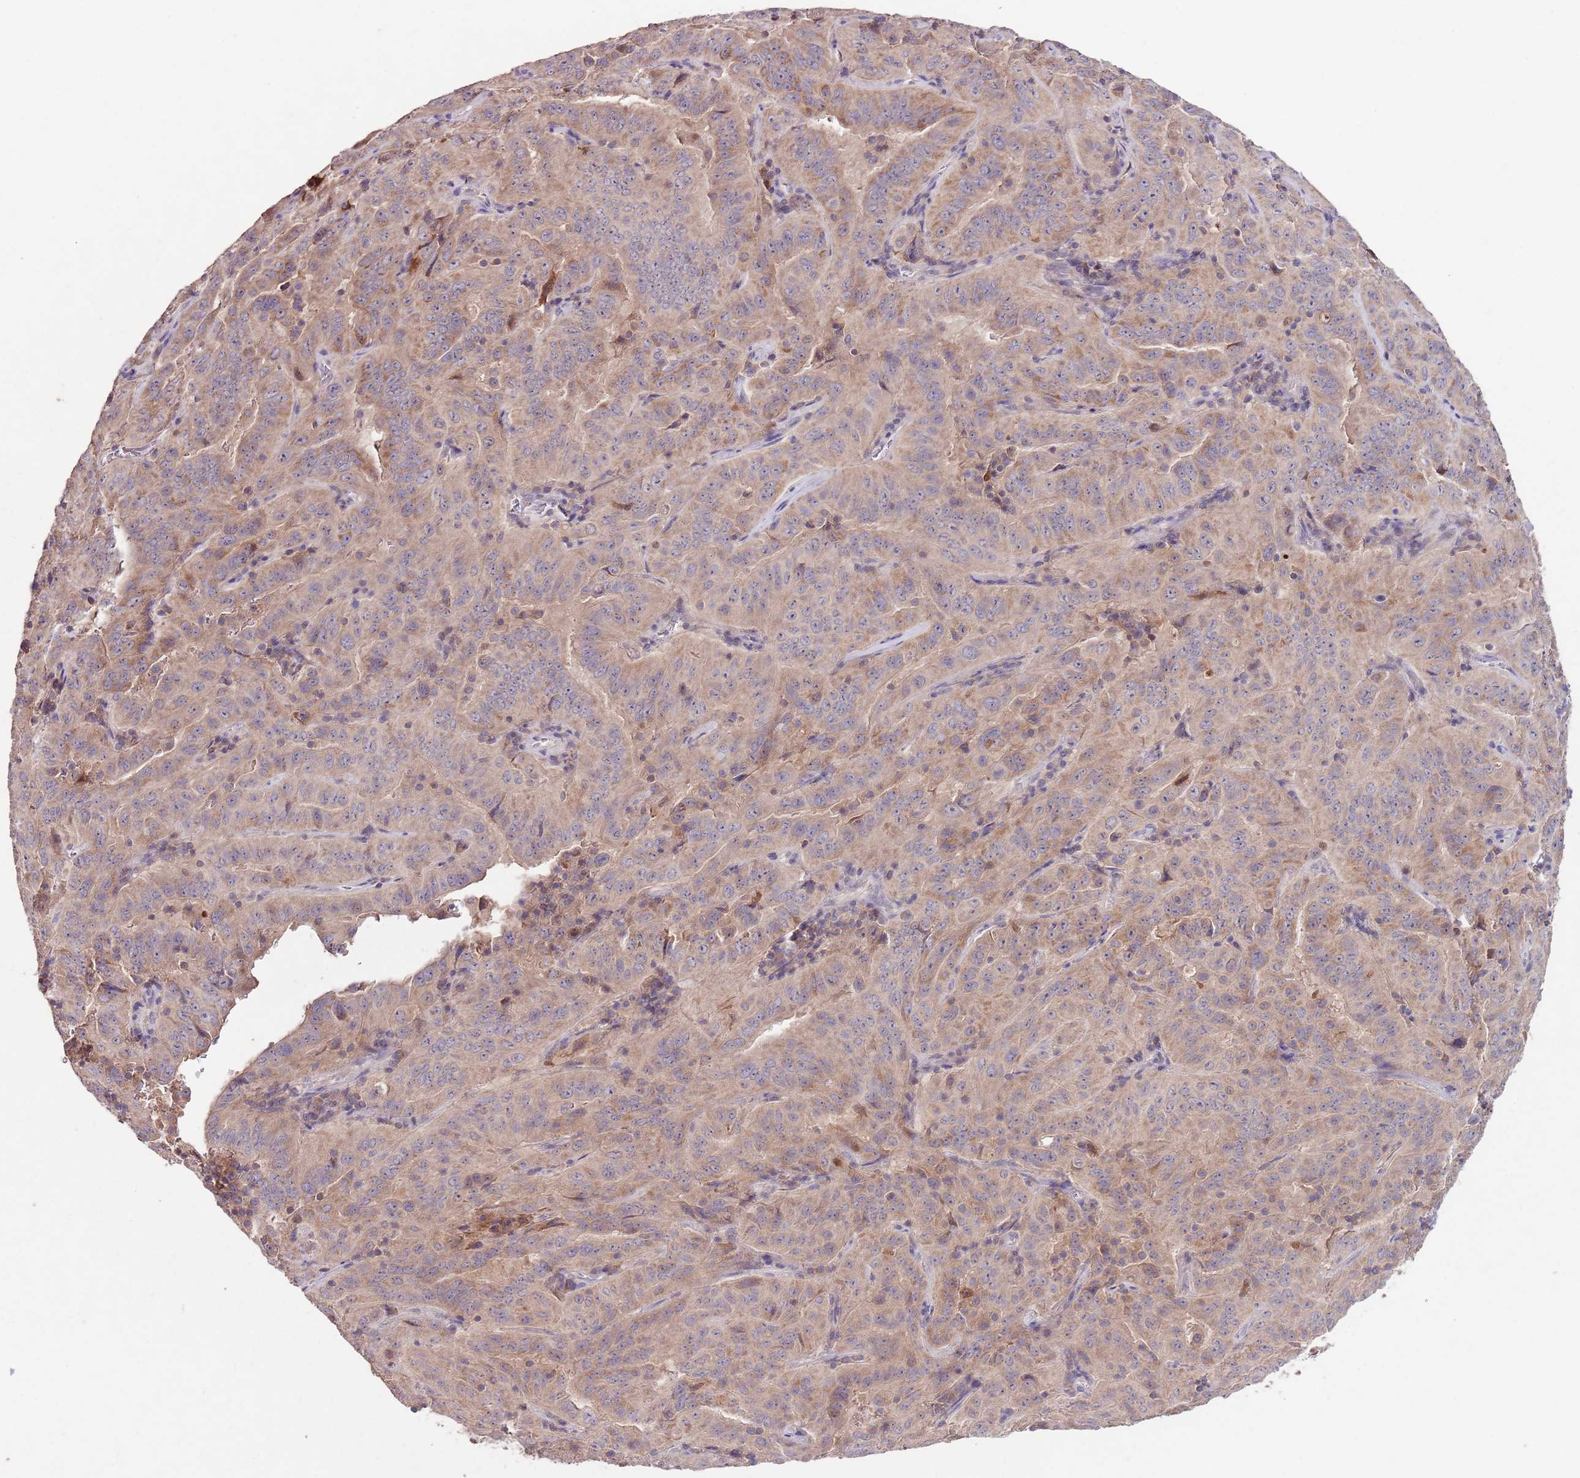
{"staining": {"intensity": "moderate", "quantity": ">75%", "location": "cytoplasmic/membranous"}, "tissue": "pancreatic cancer", "cell_type": "Tumor cells", "image_type": "cancer", "snomed": [{"axis": "morphology", "description": "Adenocarcinoma, NOS"}, {"axis": "topography", "description": "Pancreas"}], "caption": "Human adenocarcinoma (pancreatic) stained with a protein marker demonstrates moderate staining in tumor cells.", "gene": "NRDE2", "patient": {"sex": "male", "age": 63}}